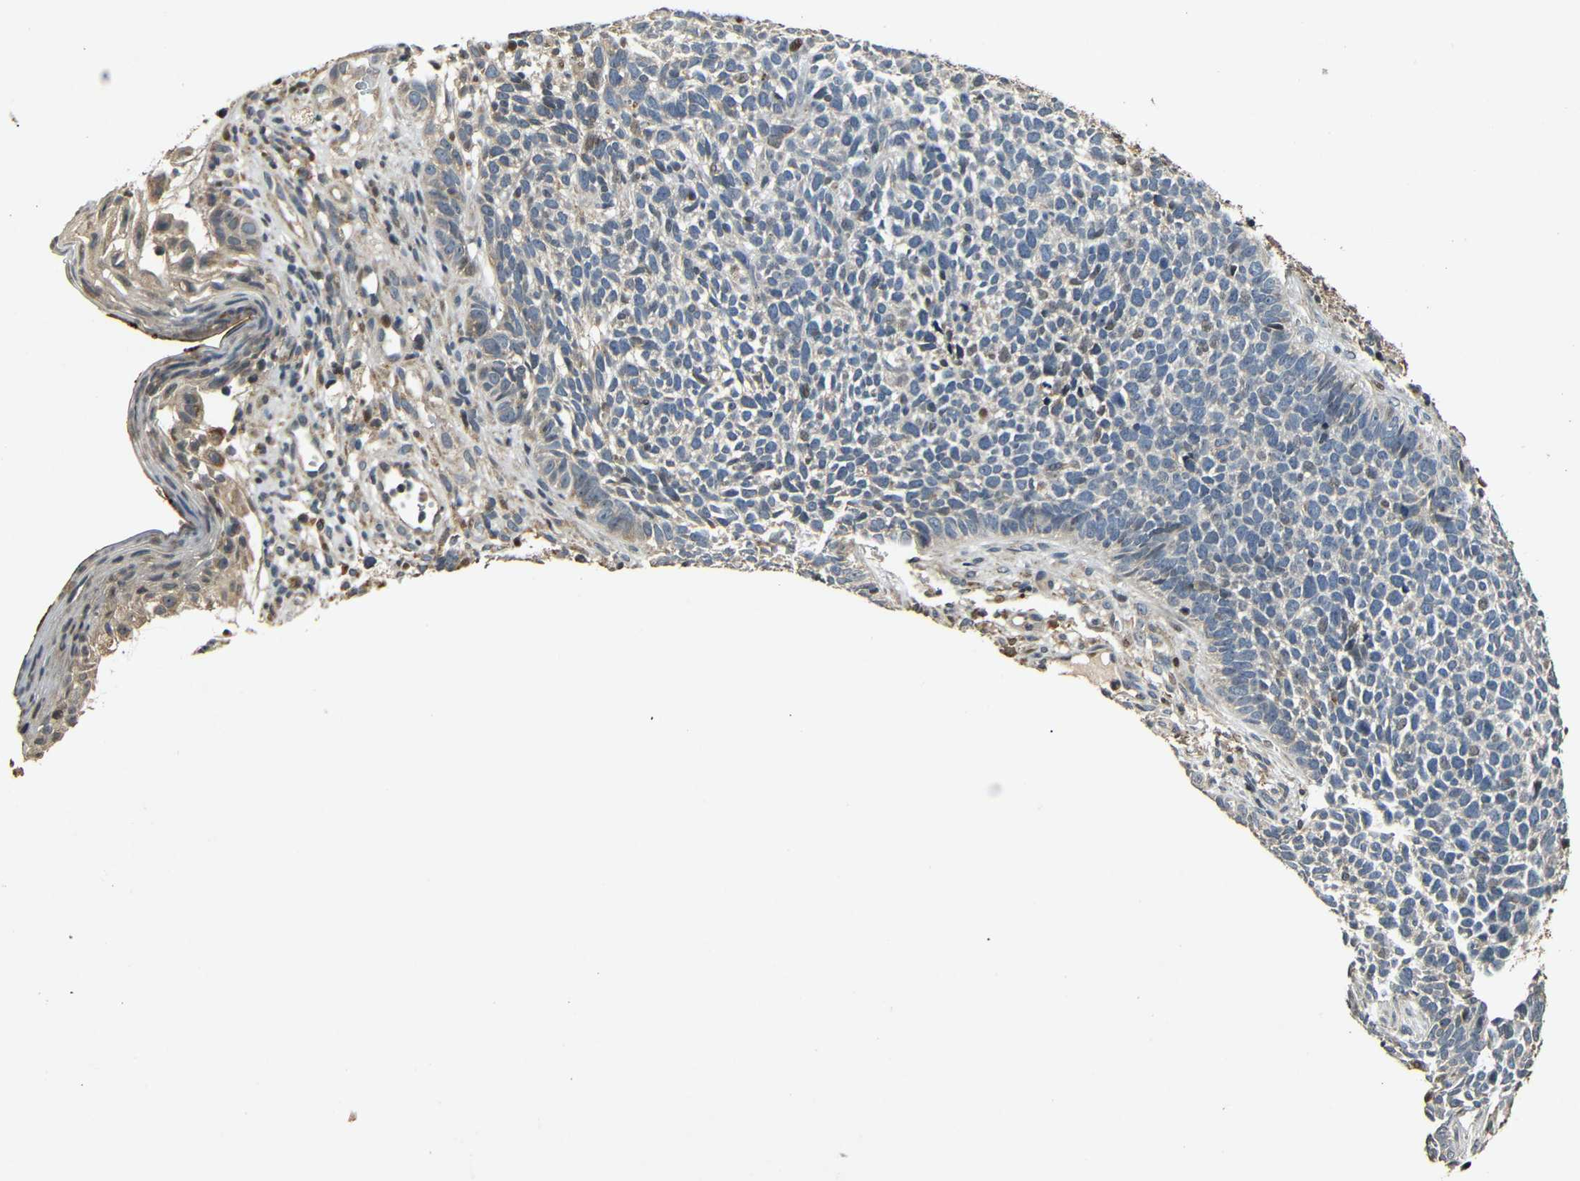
{"staining": {"intensity": "negative", "quantity": "none", "location": "none"}, "tissue": "skin cancer", "cell_type": "Tumor cells", "image_type": "cancer", "snomed": [{"axis": "morphology", "description": "Basal cell carcinoma"}, {"axis": "topography", "description": "Skin"}], "caption": "Photomicrograph shows no protein staining in tumor cells of skin basal cell carcinoma tissue.", "gene": "KAZALD1", "patient": {"sex": "female", "age": 84}}